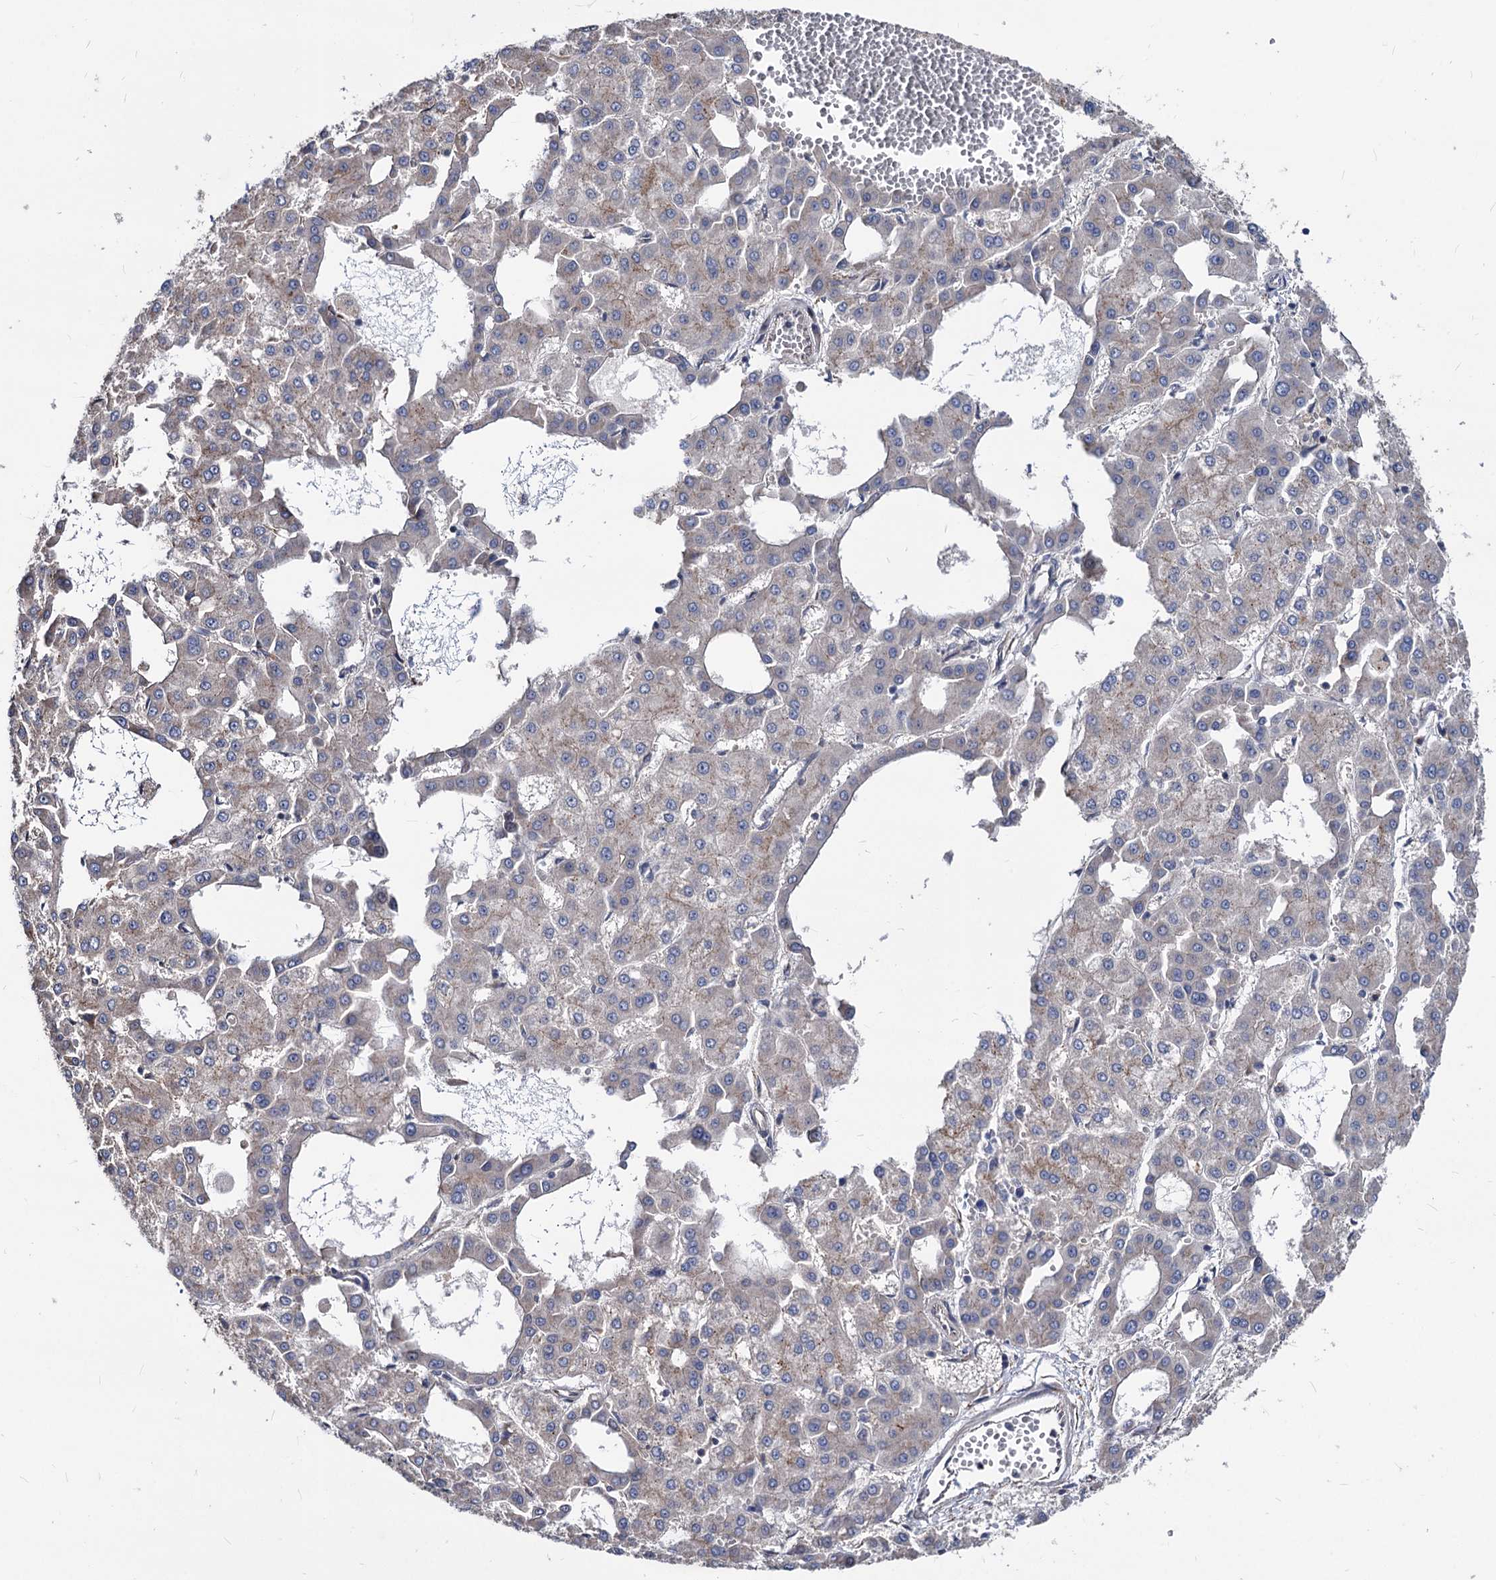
{"staining": {"intensity": "weak", "quantity": "25%-75%", "location": "cytoplasmic/membranous"}, "tissue": "liver cancer", "cell_type": "Tumor cells", "image_type": "cancer", "snomed": [{"axis": "morphology", "description": "Carcinoma, Hepatocellular, NOS"}, {"axis": "topography", "description": "Liver"}], "caption": "The photomicrograph displays staining of liver hepatocellular carcinoma, revealing weak cytoplasmic/membranous protein staining (brown color) within tumor cells.", "gene": "SMAGP", "patient": {"sex": "male", "age": 47}}